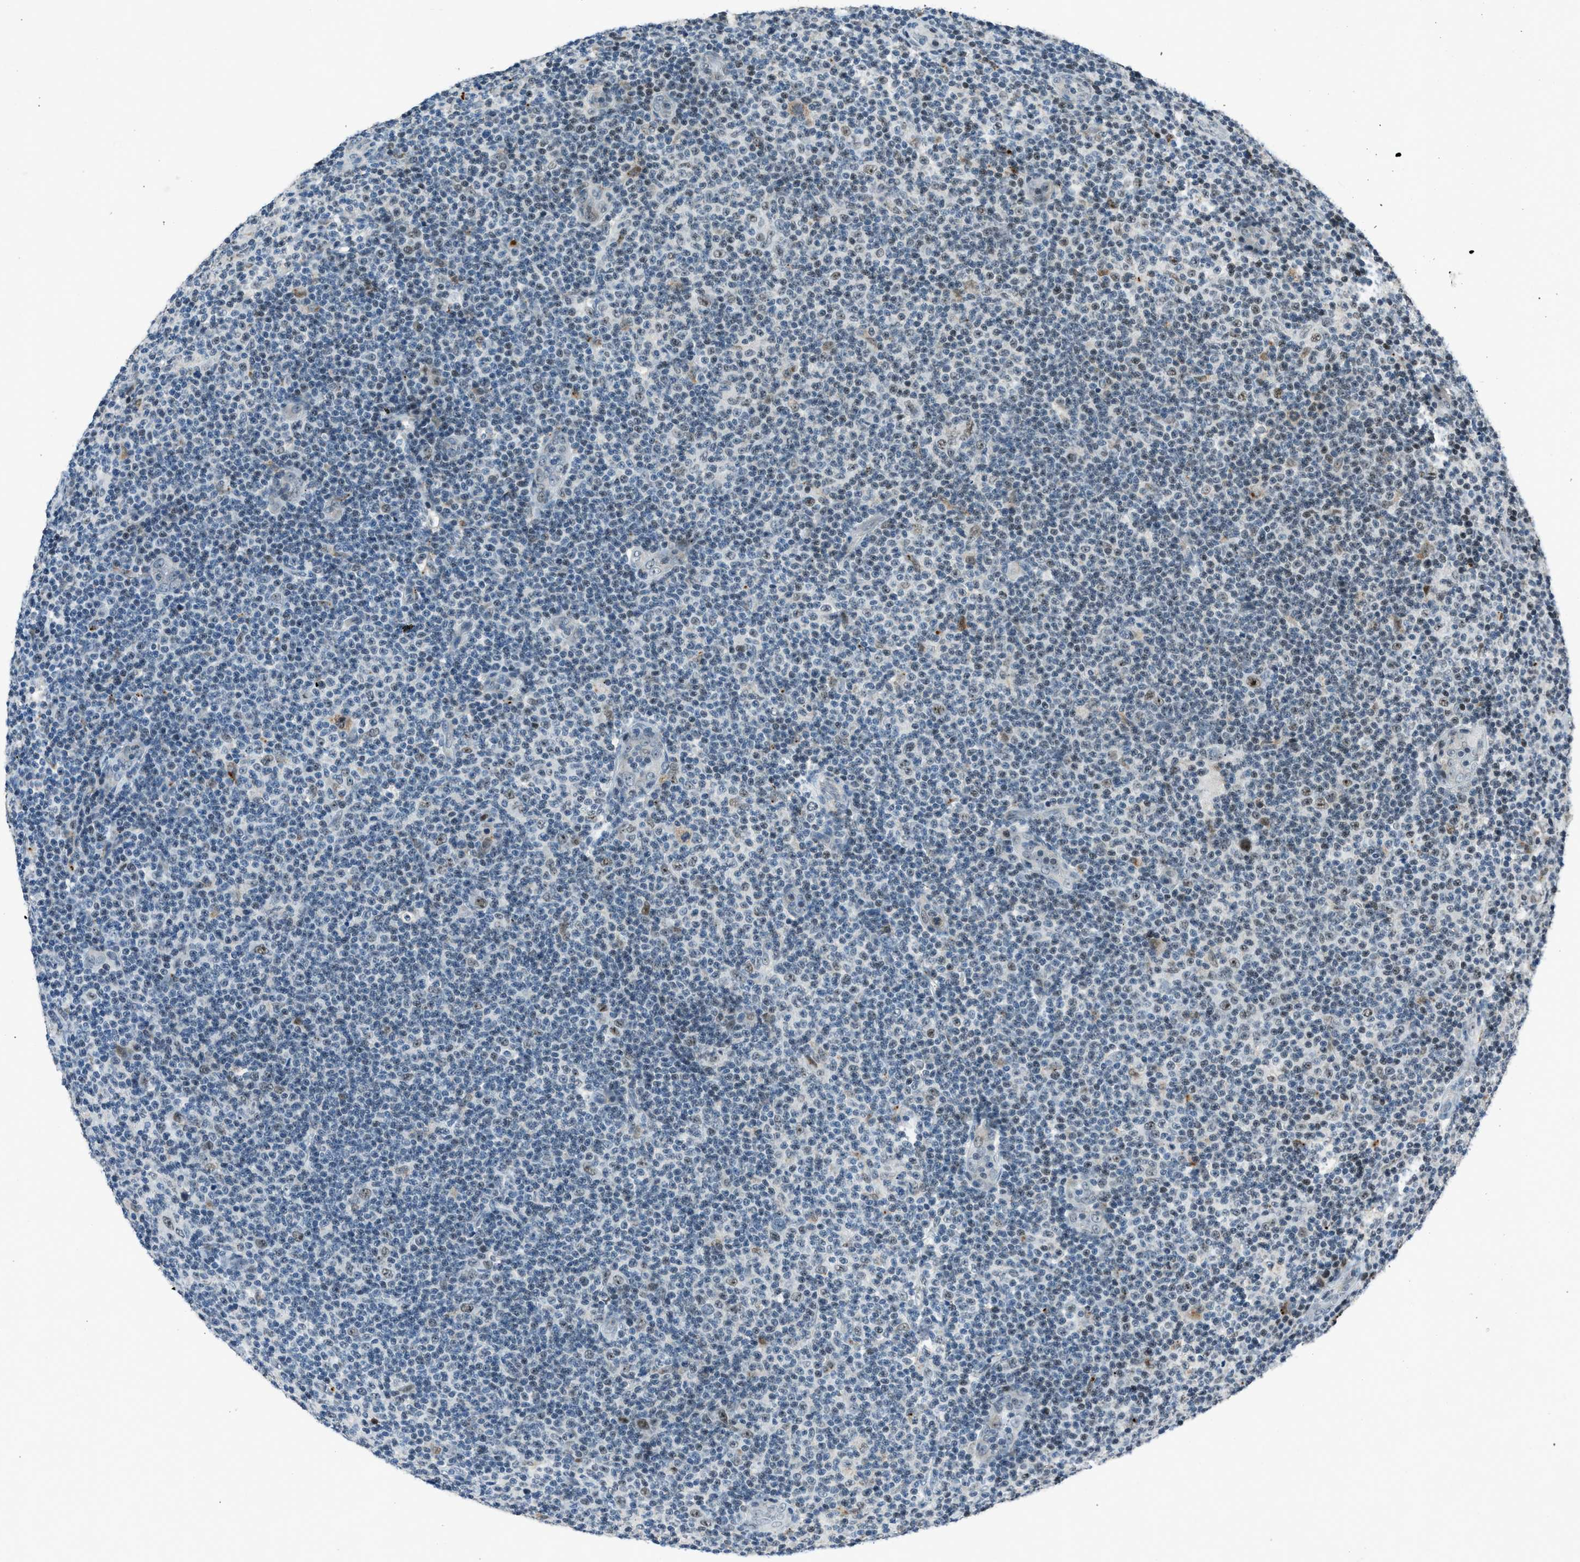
{"staining": {"intensity": "weak", "quantity": "<25%", "location": "nuclear"}, "tissue": "lymphoma", "cell_type": "Tumor cells", "image_type": "cancer", "snomed": [{"axis": "morphology", "description": "Malignant lymphoma, non-Hodgkin's type, Low grade"}, {"axis": "topography", "description": "Lymph node"}], "caption": "IHC of human lymphoma shows no expression in tumor cells. (DAB IHC with hematoxylin counter stain).", "gene": "ADCY1", "patient": {"sex": "male", "age": 83}}